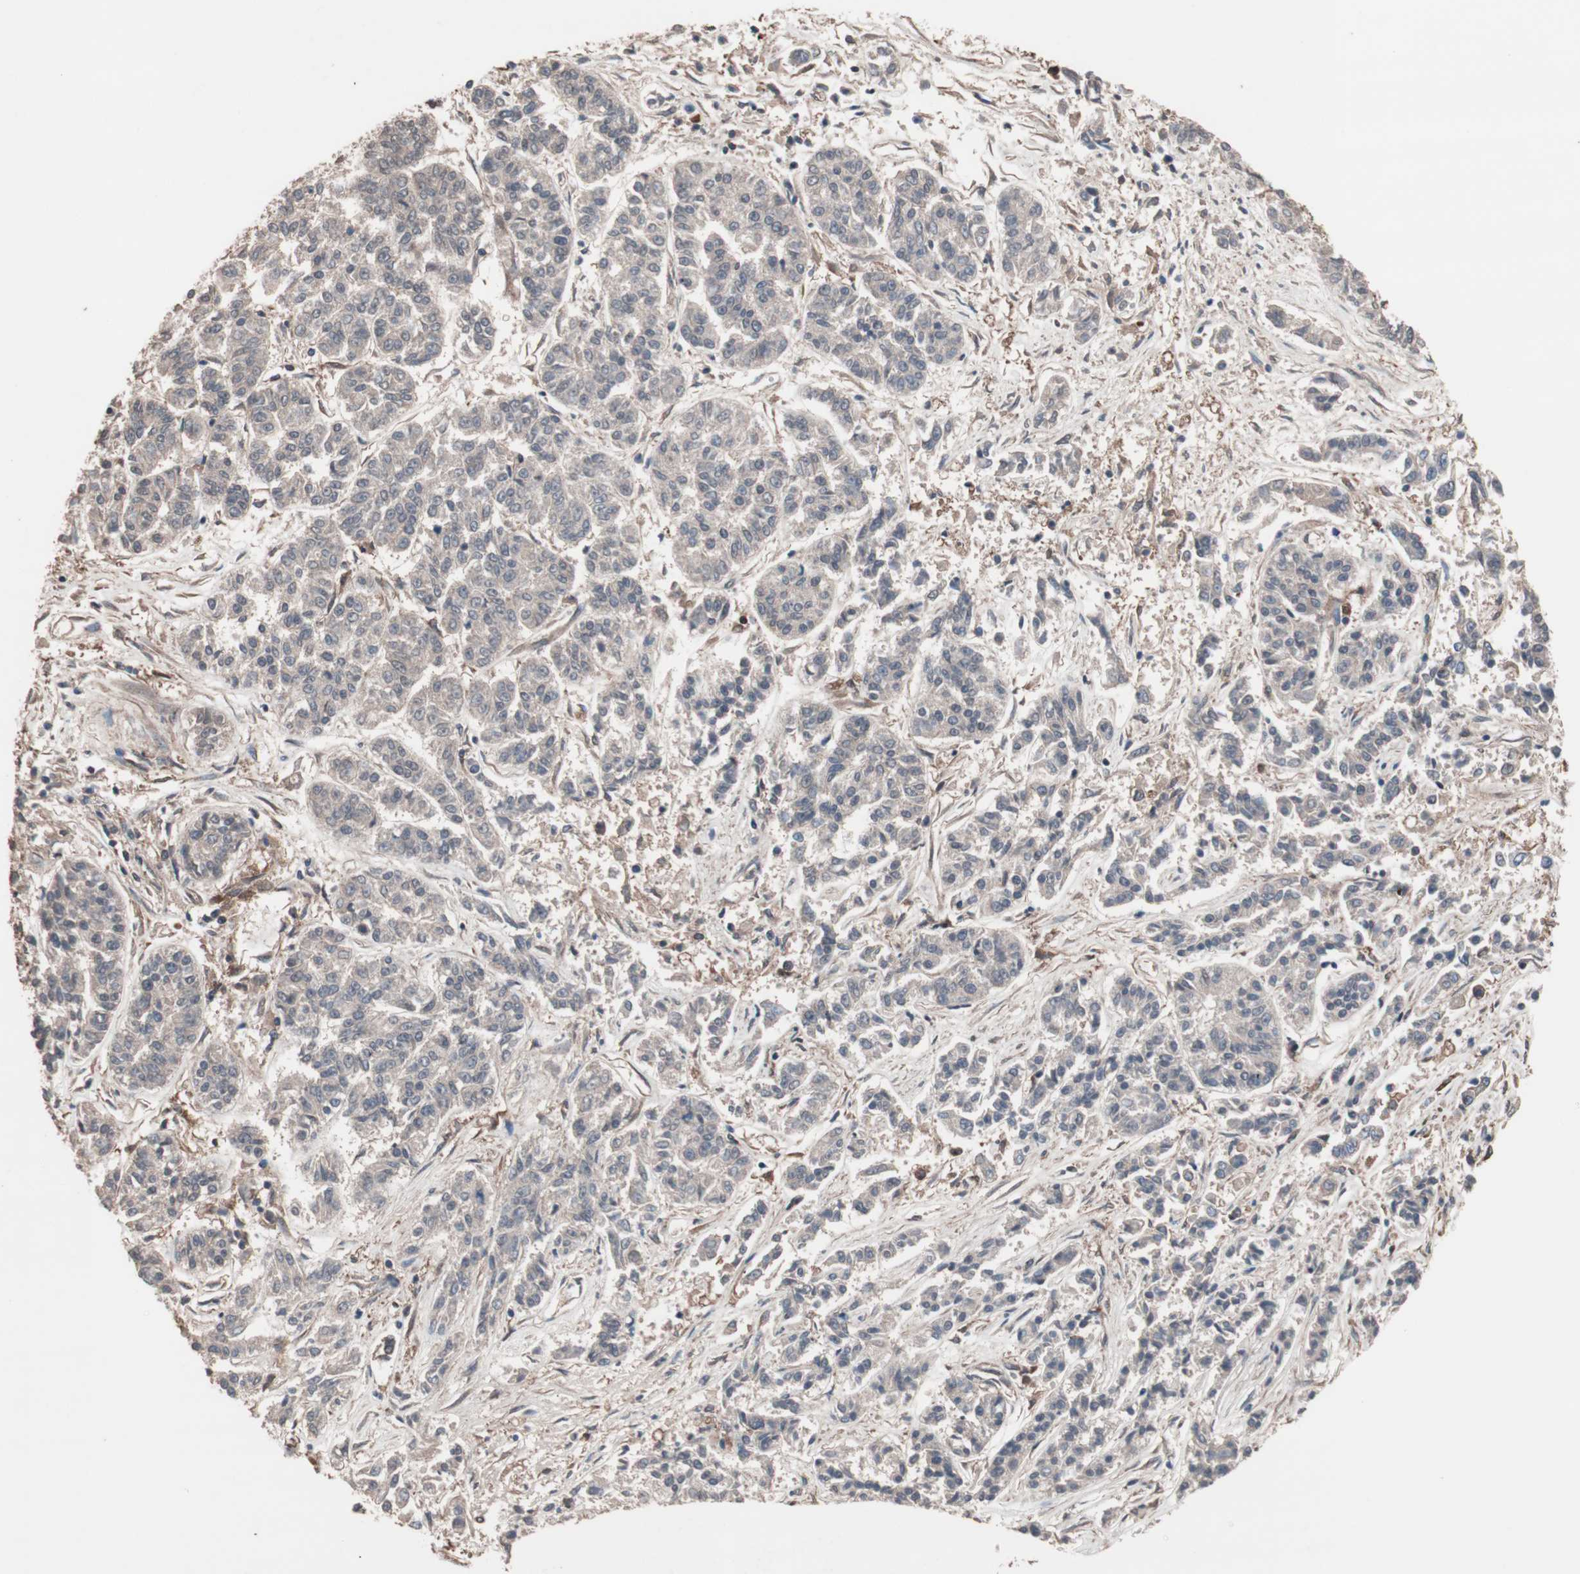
{"staining": {"intensity": "negative", "quantity": "none", "location": "none"}, "tissue": "lung cancer", "cell_type": "Tumor cells", "image_type": "cancer", "snomed": [{"axis": "morphology", "description": "Adenocarcinoma, NOS"}, {"axis": "topography", "description": "Lung"}], "caption": "Immunohistochemistry image of human lung cancer stained for a protein (brown), which shows no staining in tumor cells. Nuclei are stained in blue.", "gene": "ATG7", "patient": {"sex": "male", "age": 84}}